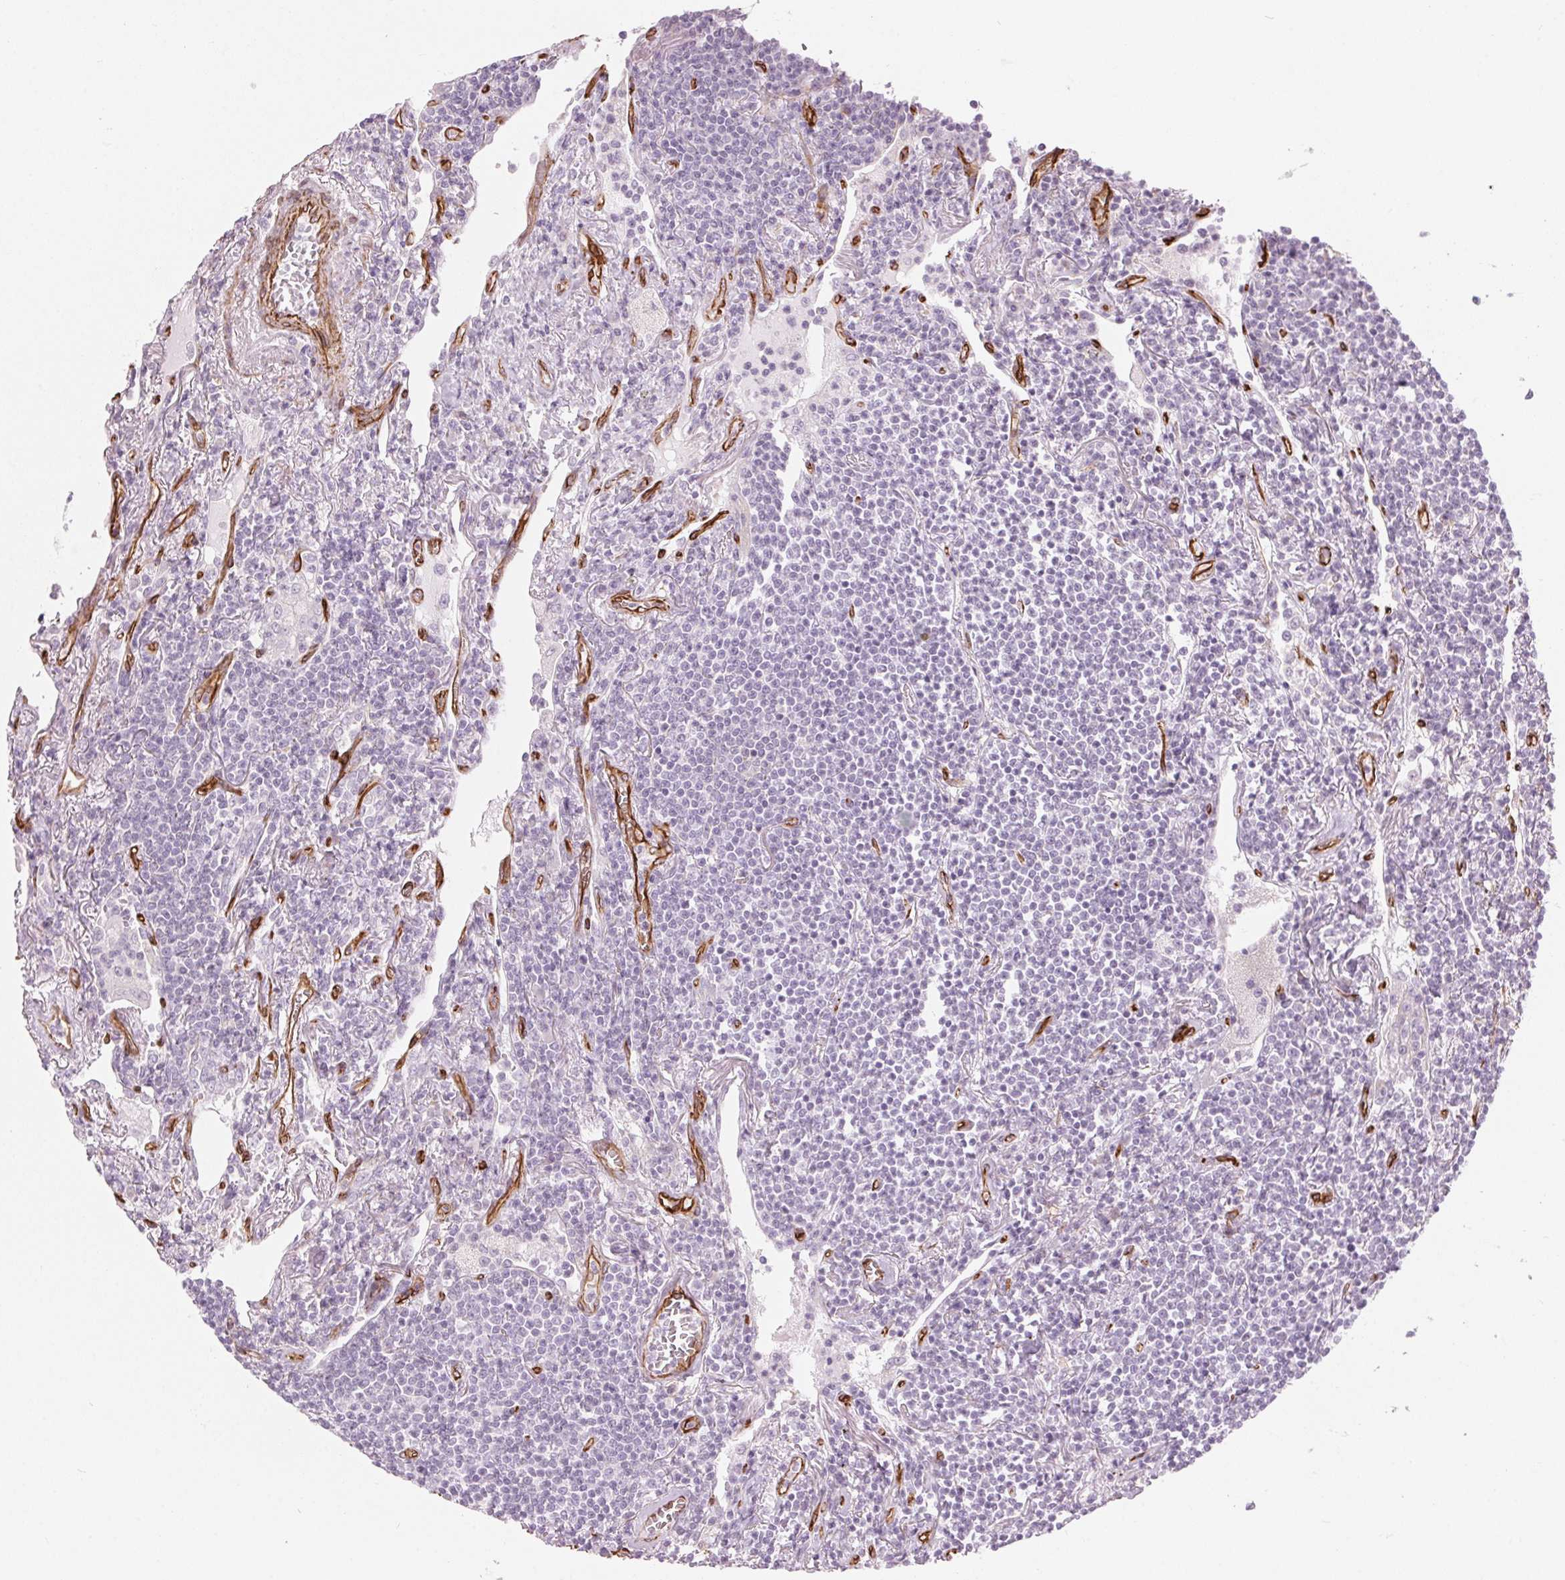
{"staining": {"intensity": "negative", "quantity": "none", "location": "none"}, "tissue": "lymphoma", "cell_type": "Tumor cells", "image_type": "cancer", "snomed": [{"axis": "morphology", "description": "Malignant lymphoma, non-Hodgkin's type, Low grade"}, {"axis": "topography", "description": "Lung"}], "caption": "Malignant lymphoma, non-Hodgkin's type (low-grade) was stained to show a protein in brown. There is no significant positivity in tumor cells.", "gene": "CLPS", "patient": {"sex": "female", "age": 71}}